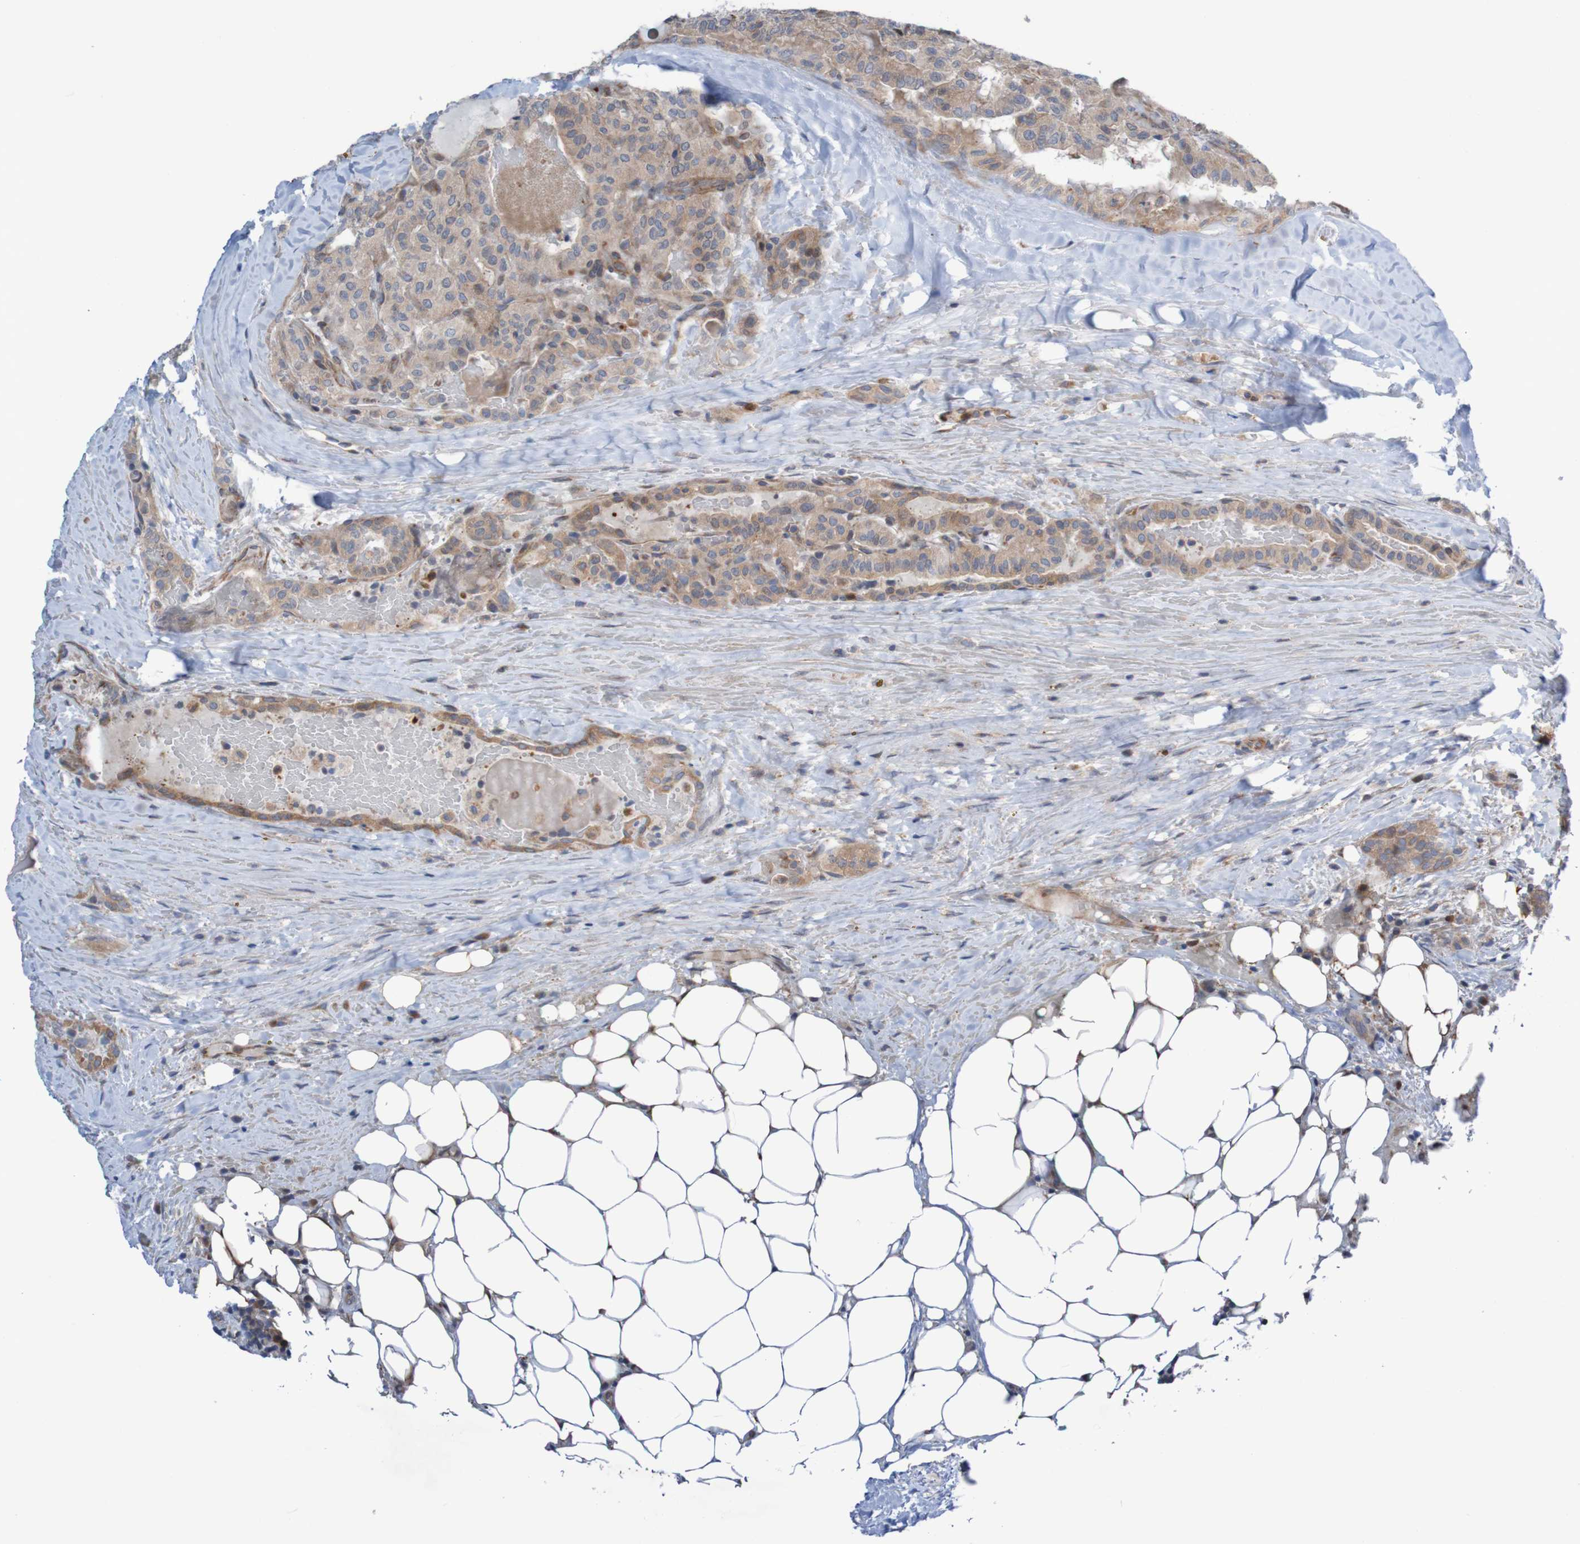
{"staining": {"intensity": "moderate", "quantity": ">75%", "location": "cytoplasmic/membranous"}, "tissue": "head and neck cancer", "cell_type": "Tumor cells", "image_type": "cancer", "snomed": [{"axis": "morphology", "description": "Squamous cell carcinoma, NOS"}, {"axis": "topography", "description": "Oral tissue"}, {"axis": "topography", "description": "Head-Neck"}], "caption": "Tumor cells show moderate cytoplasmic/membranous positivity in approximately >75% of cells in head and neck squamous cell carcinoma.", "gene": "ANGPT4", "patient": {"sex": "female", "age": 50}}